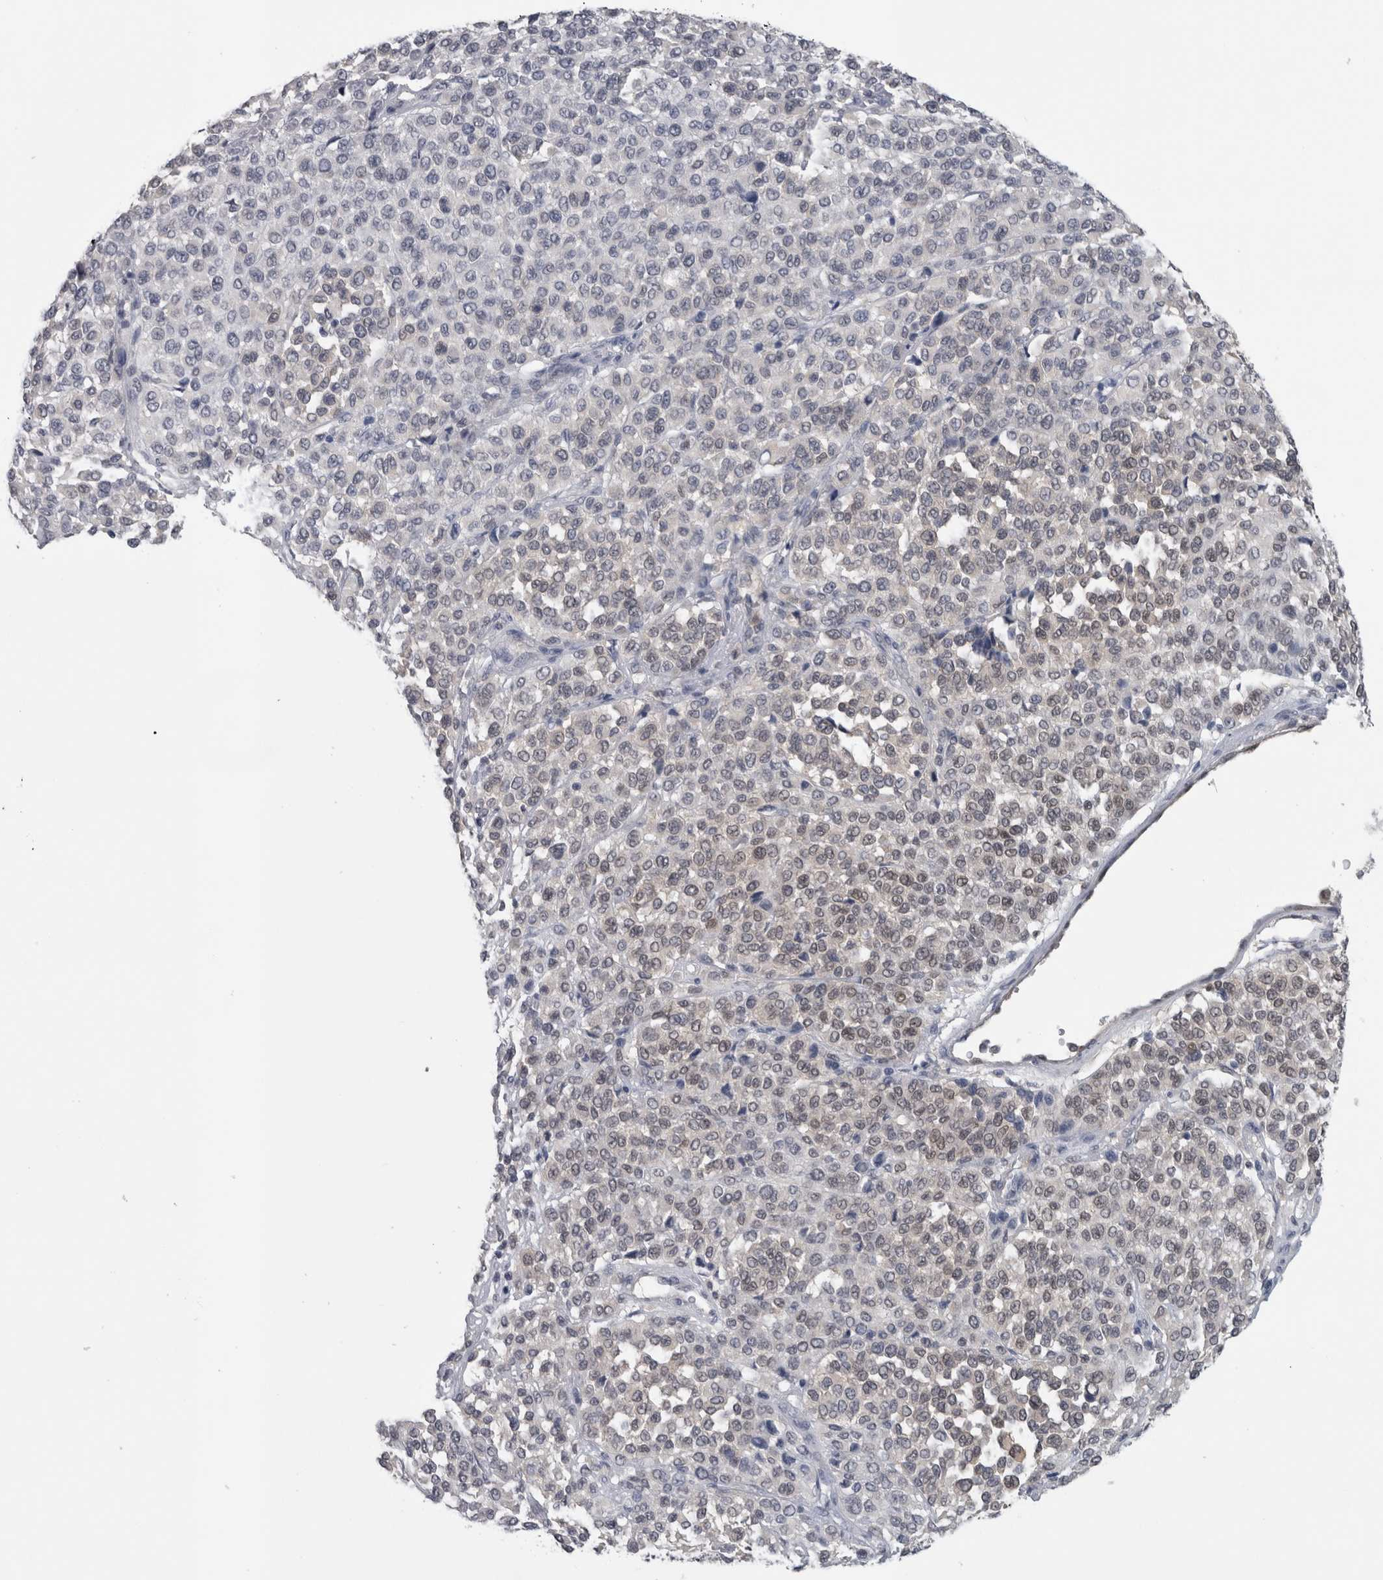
{"staining": {"intensity": "negative", "quantity": "none", "location": "none"}, "tissue": "melanoma", "cell_type": "Tumor cells", "image_type": "cancer", "snomed": [{"axis": "morphology", "description": "Malignant melanoma, Metastatic site"}, {"axis": "topography", "description": "Pancreas"}], "caption": "This photomicrograph is of melanoma stained with immunohistochemistry (IHC) to label a protein in brown with the nuclei are counter-stained blue. There is no positivity in tumor cells.", "gene": "NAPRT", "patient": {"sex": "female", "age": 30}}